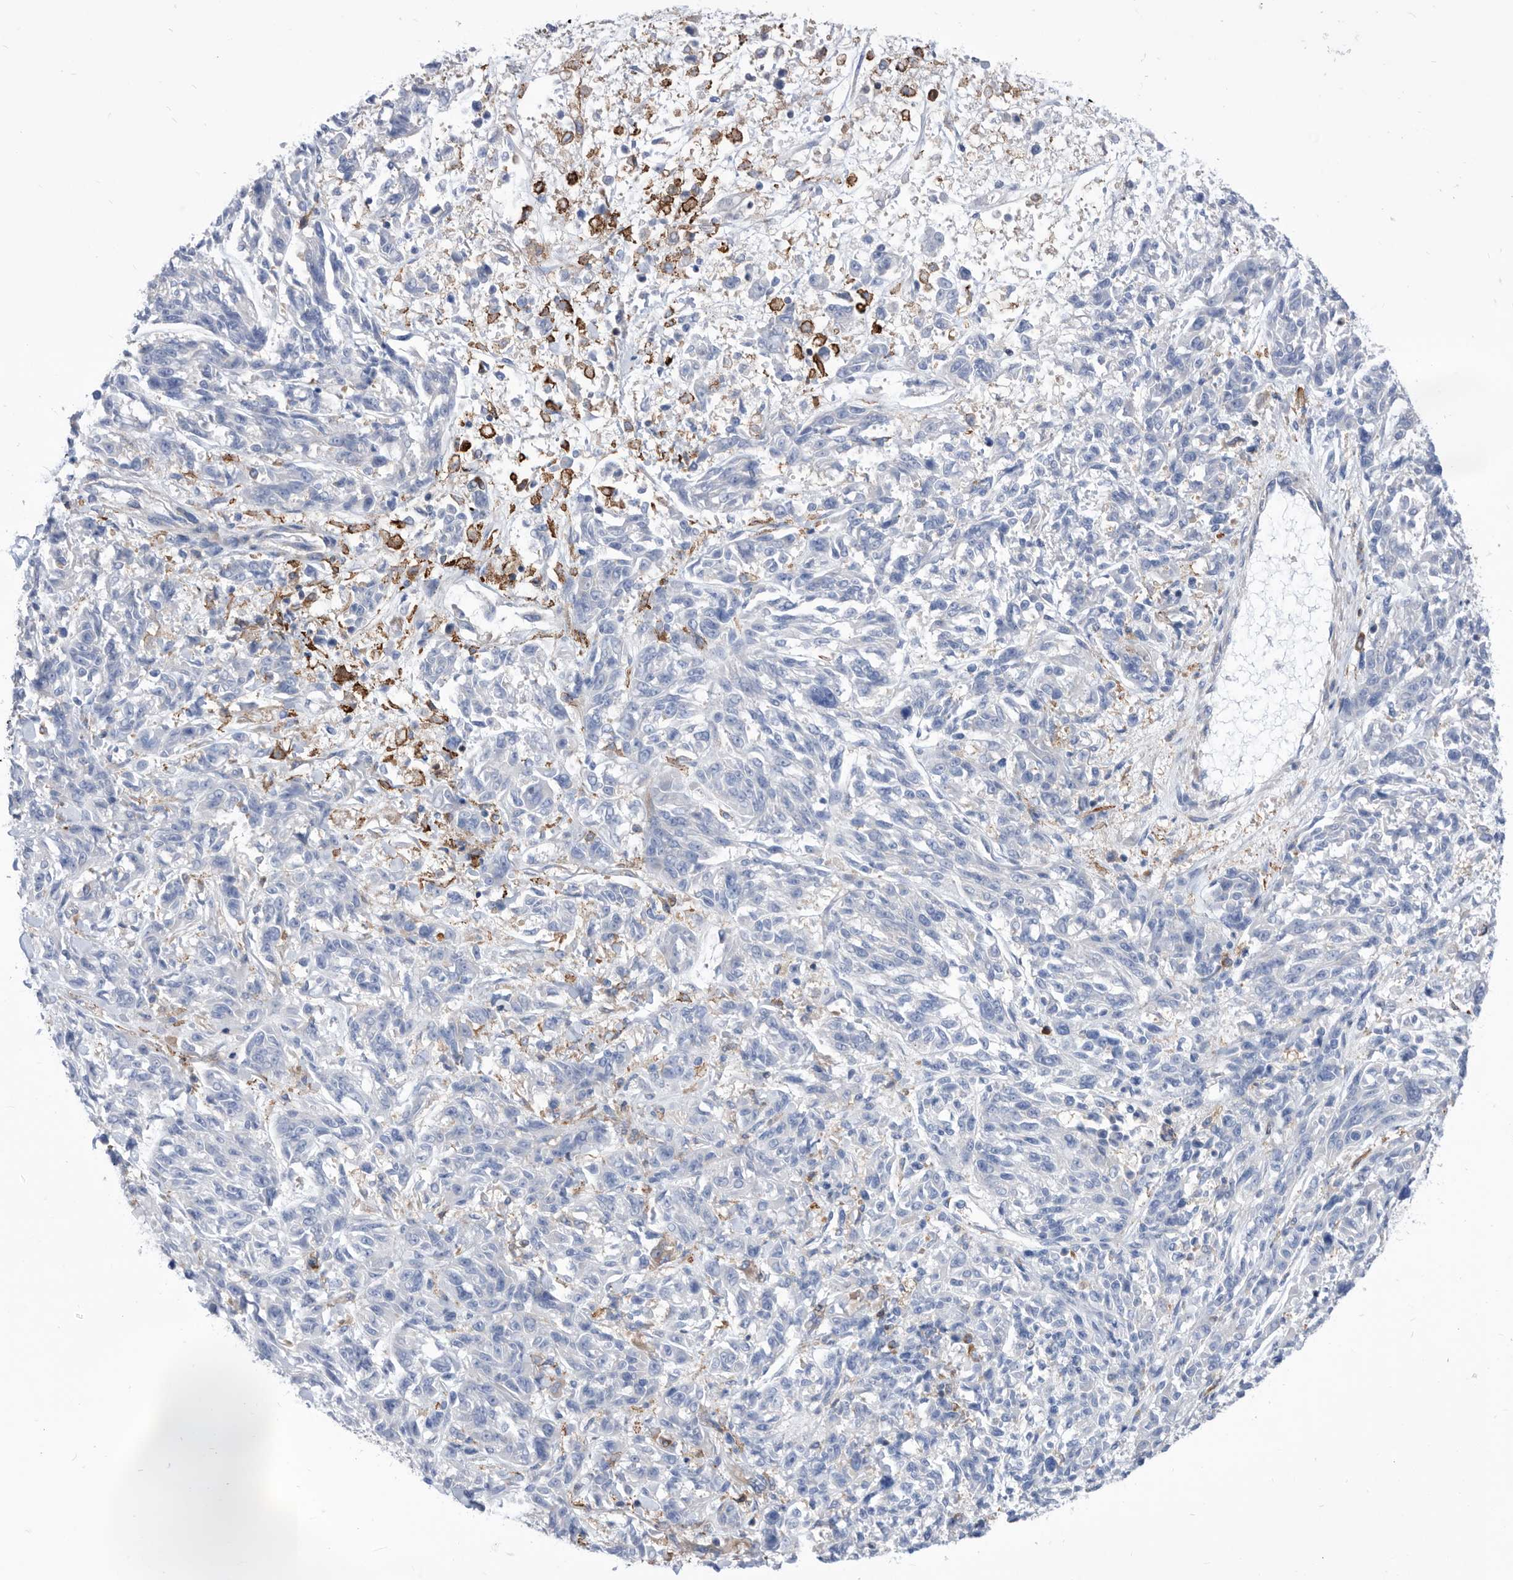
{"staining": {"intensity": "negative", "quantity": "none", "location": "none"}, "tissue": "melanoma", "cell_type": "Tumor cells", "image_type": "cancer", "snomed": [{"axis": "morphology", "description": "Malignant melanoma, NOS"}, {"axis": "topography", "description": "Skin"}], "caption": "High magnification brightfield microscopy of malignant melanoma stained with DAB (brown) and counterstained with hematoxylin (blue): tumor cells show no significant staining. (DAB immunohistochemistry (IHC), high magnification).", "gene": "SMG7", "patient": {"sex": "male", "age": 53}}